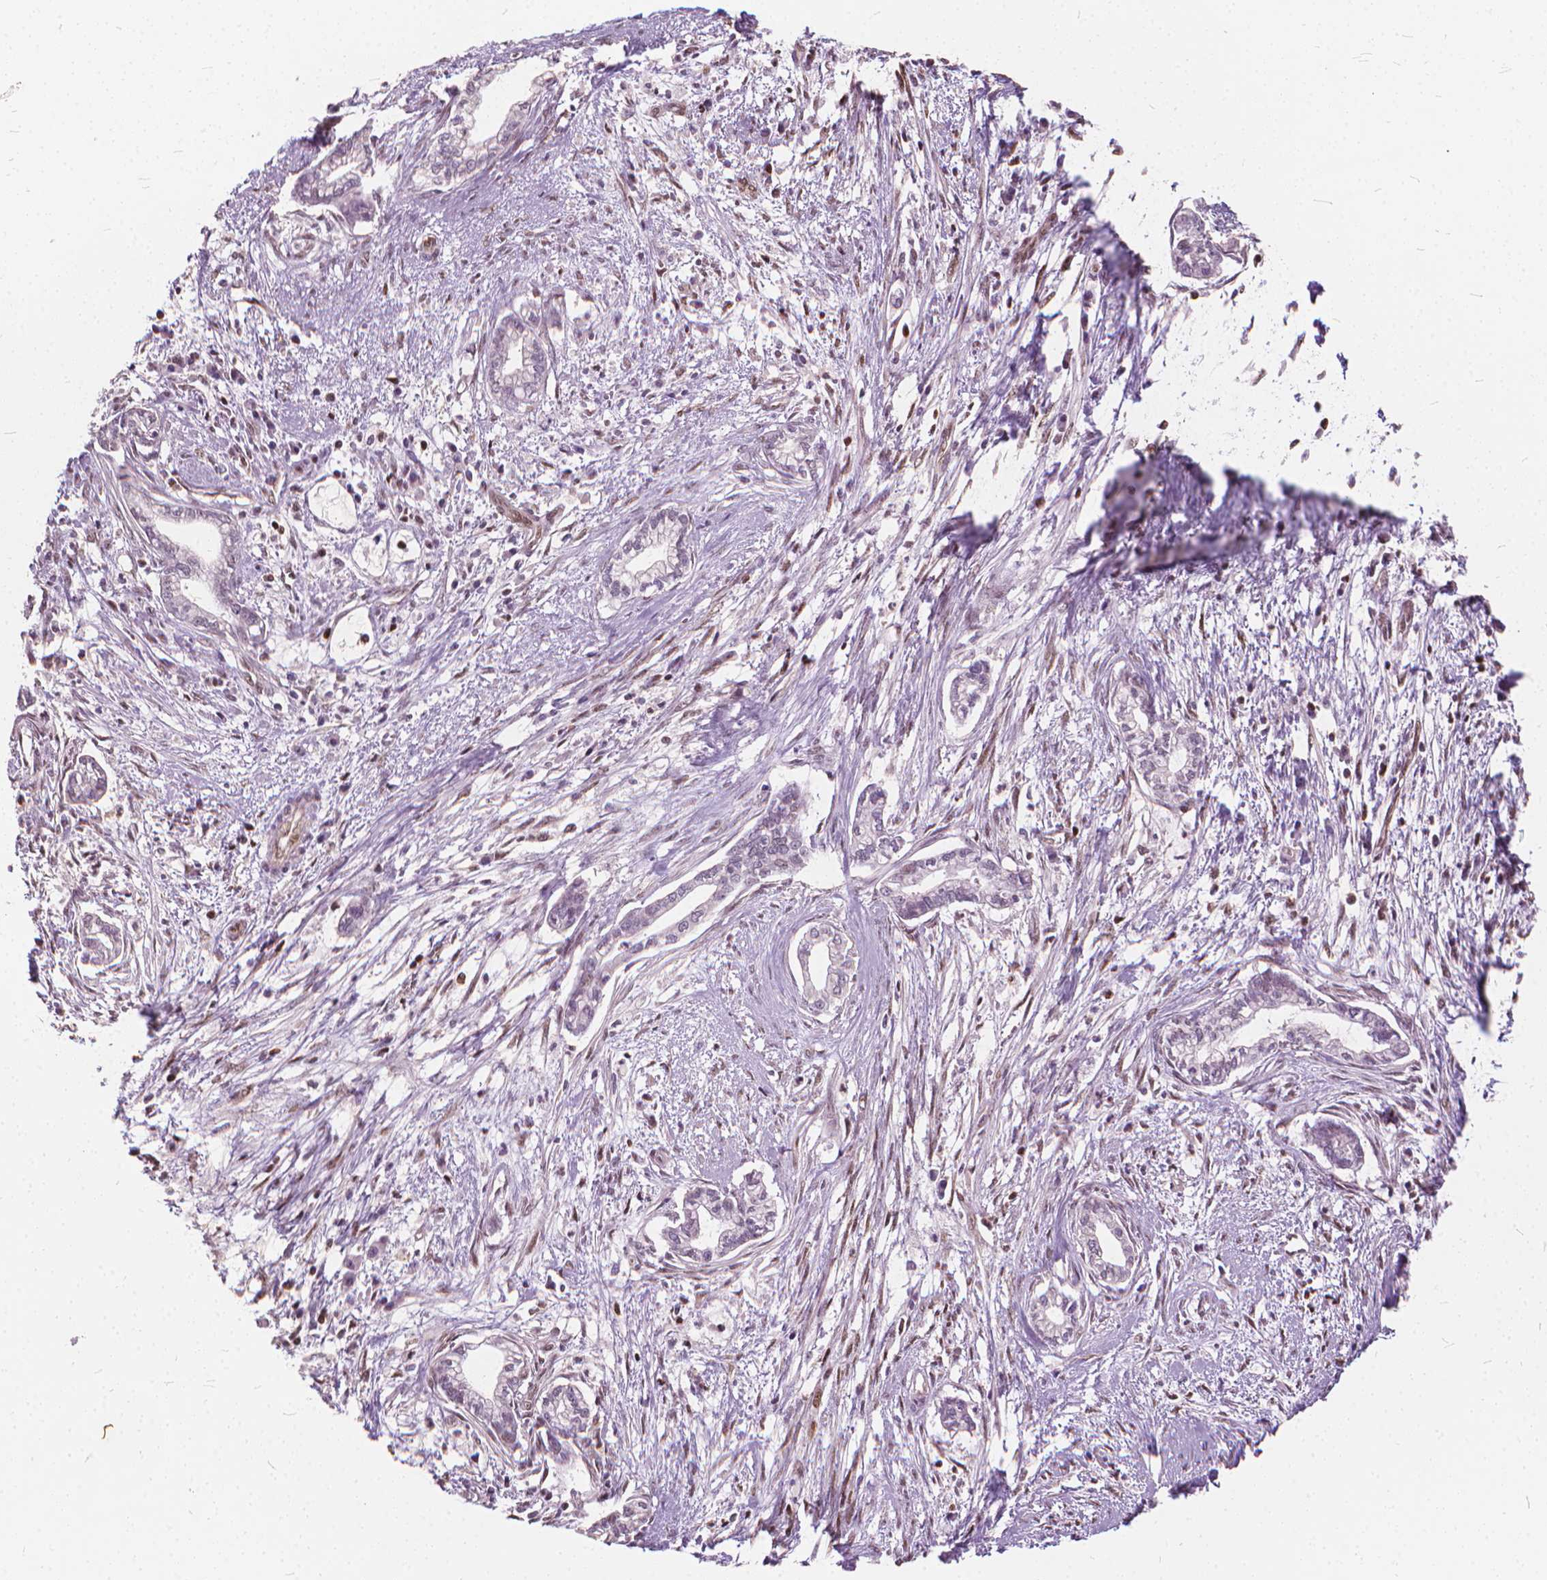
{"staining": {"intensity": "negative", "quantity": "none", "location": "none"}, "tissue": "cervical cancer", "cell_type": "Tumor cells", "image_type": "cancer", "snomed": [{"axis": "morphology", "description": "Adenocarcinoma, NOS"}, {"axis": "topography", "description": "Cervix"}], "caption": "Immunohistochemistry of human cervical cancer (adenocarcinoma) reveals no positivity in tumor cells.", "gene": "STAT5B", "patient": {"sex": "female", "age": 62}}